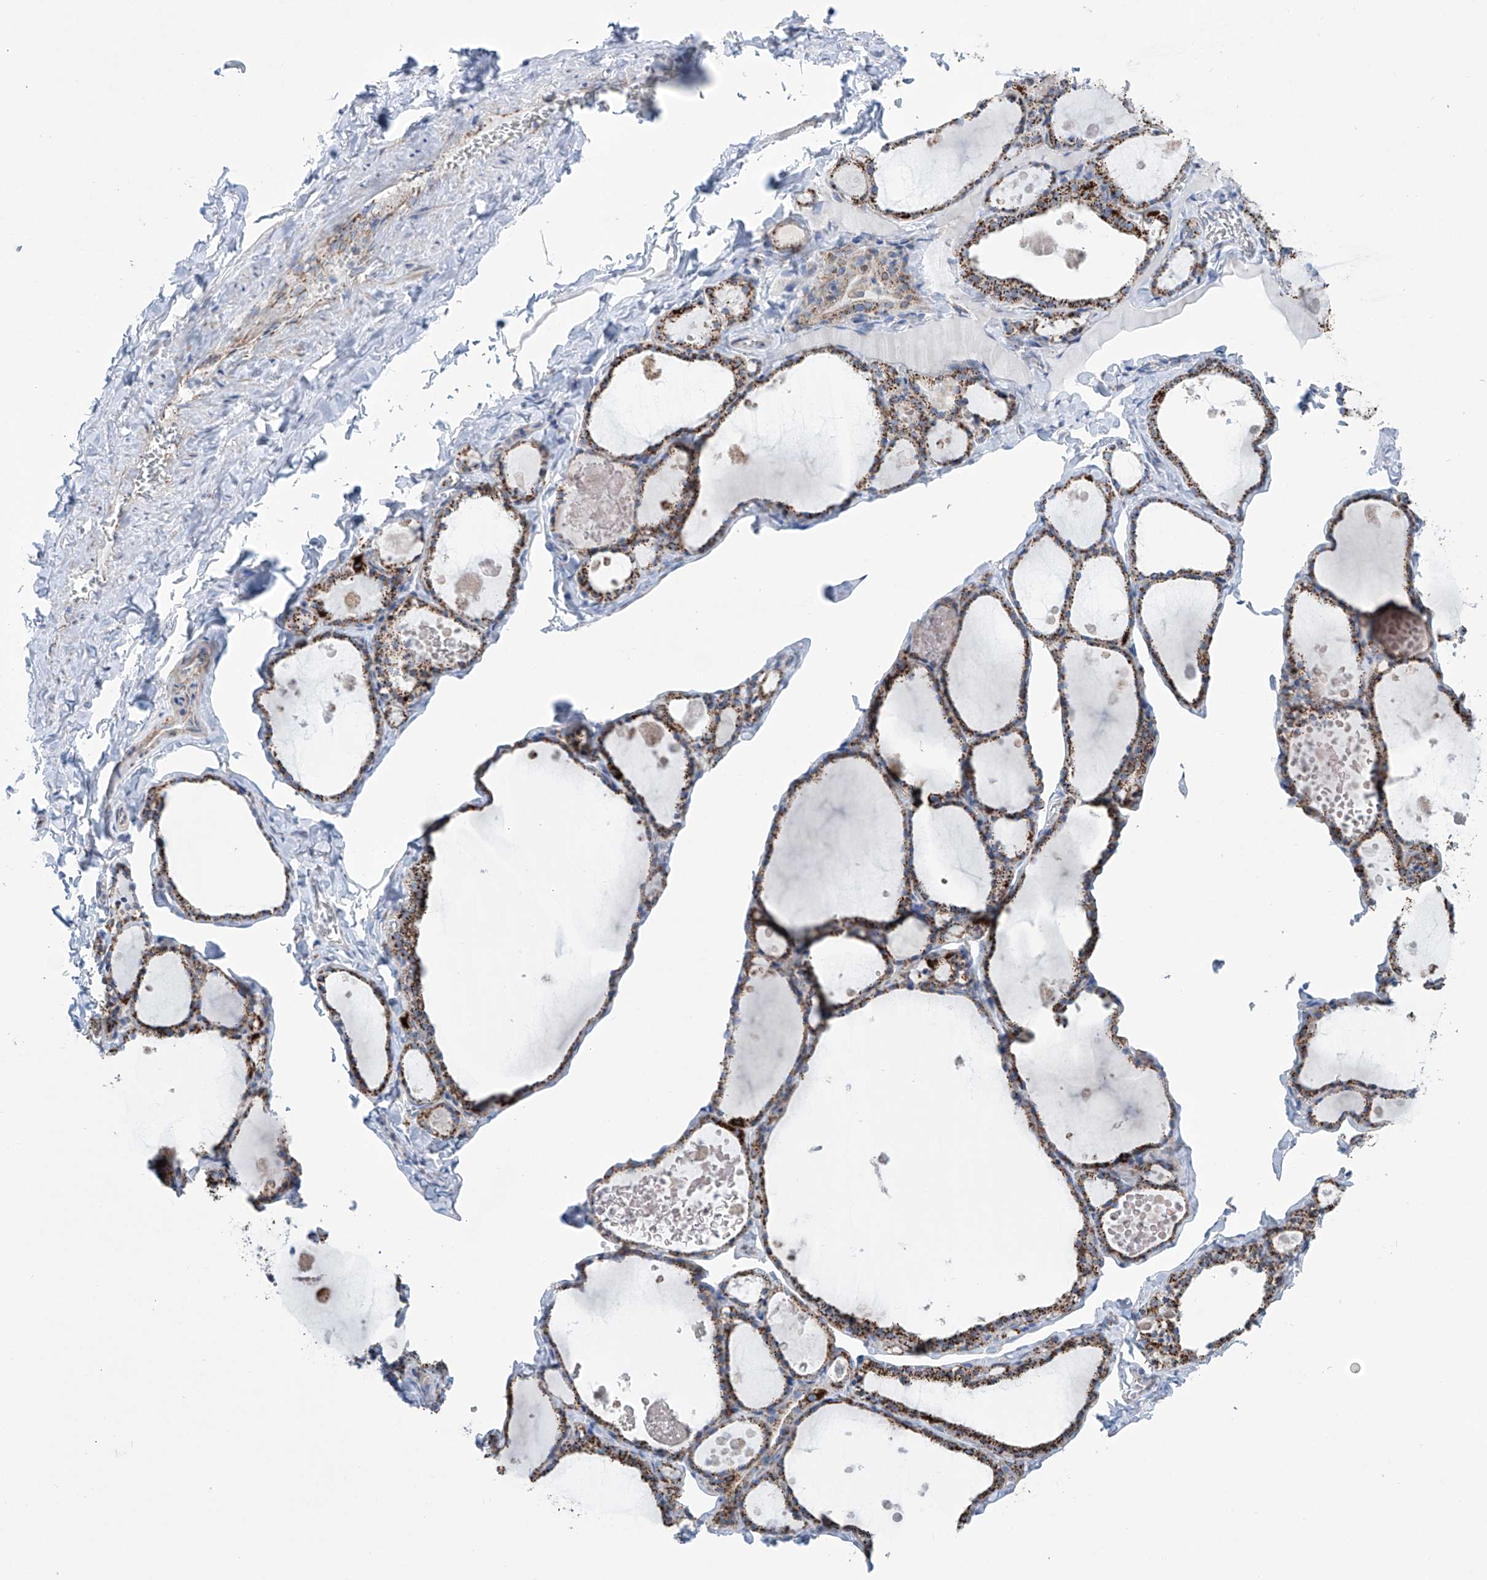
{"staining": {"intensity": "strong", "quantity": ">75%", "location": "cytoplasmic/membranous"}, "tissue": "thyroid gland", "cell_type": "Glandular cells", "image_type": "normal", "snomed": [{"axis": "morphology", "description": "Normal tissue, NOS"}, {"axis": "topography", "description": "Thyroid gland"}], "caption": "A high-resolution micrograph shows immunohistochemistry (IHC) staining of normal thyroid gland, which demonstrates strong cytoplasmic/membranous expression in approximately >75% of glandular cells. Nuclei are stained in blue.", "gene": "ALDH6A1", "patient": {"sex": "male", "age": 56}}